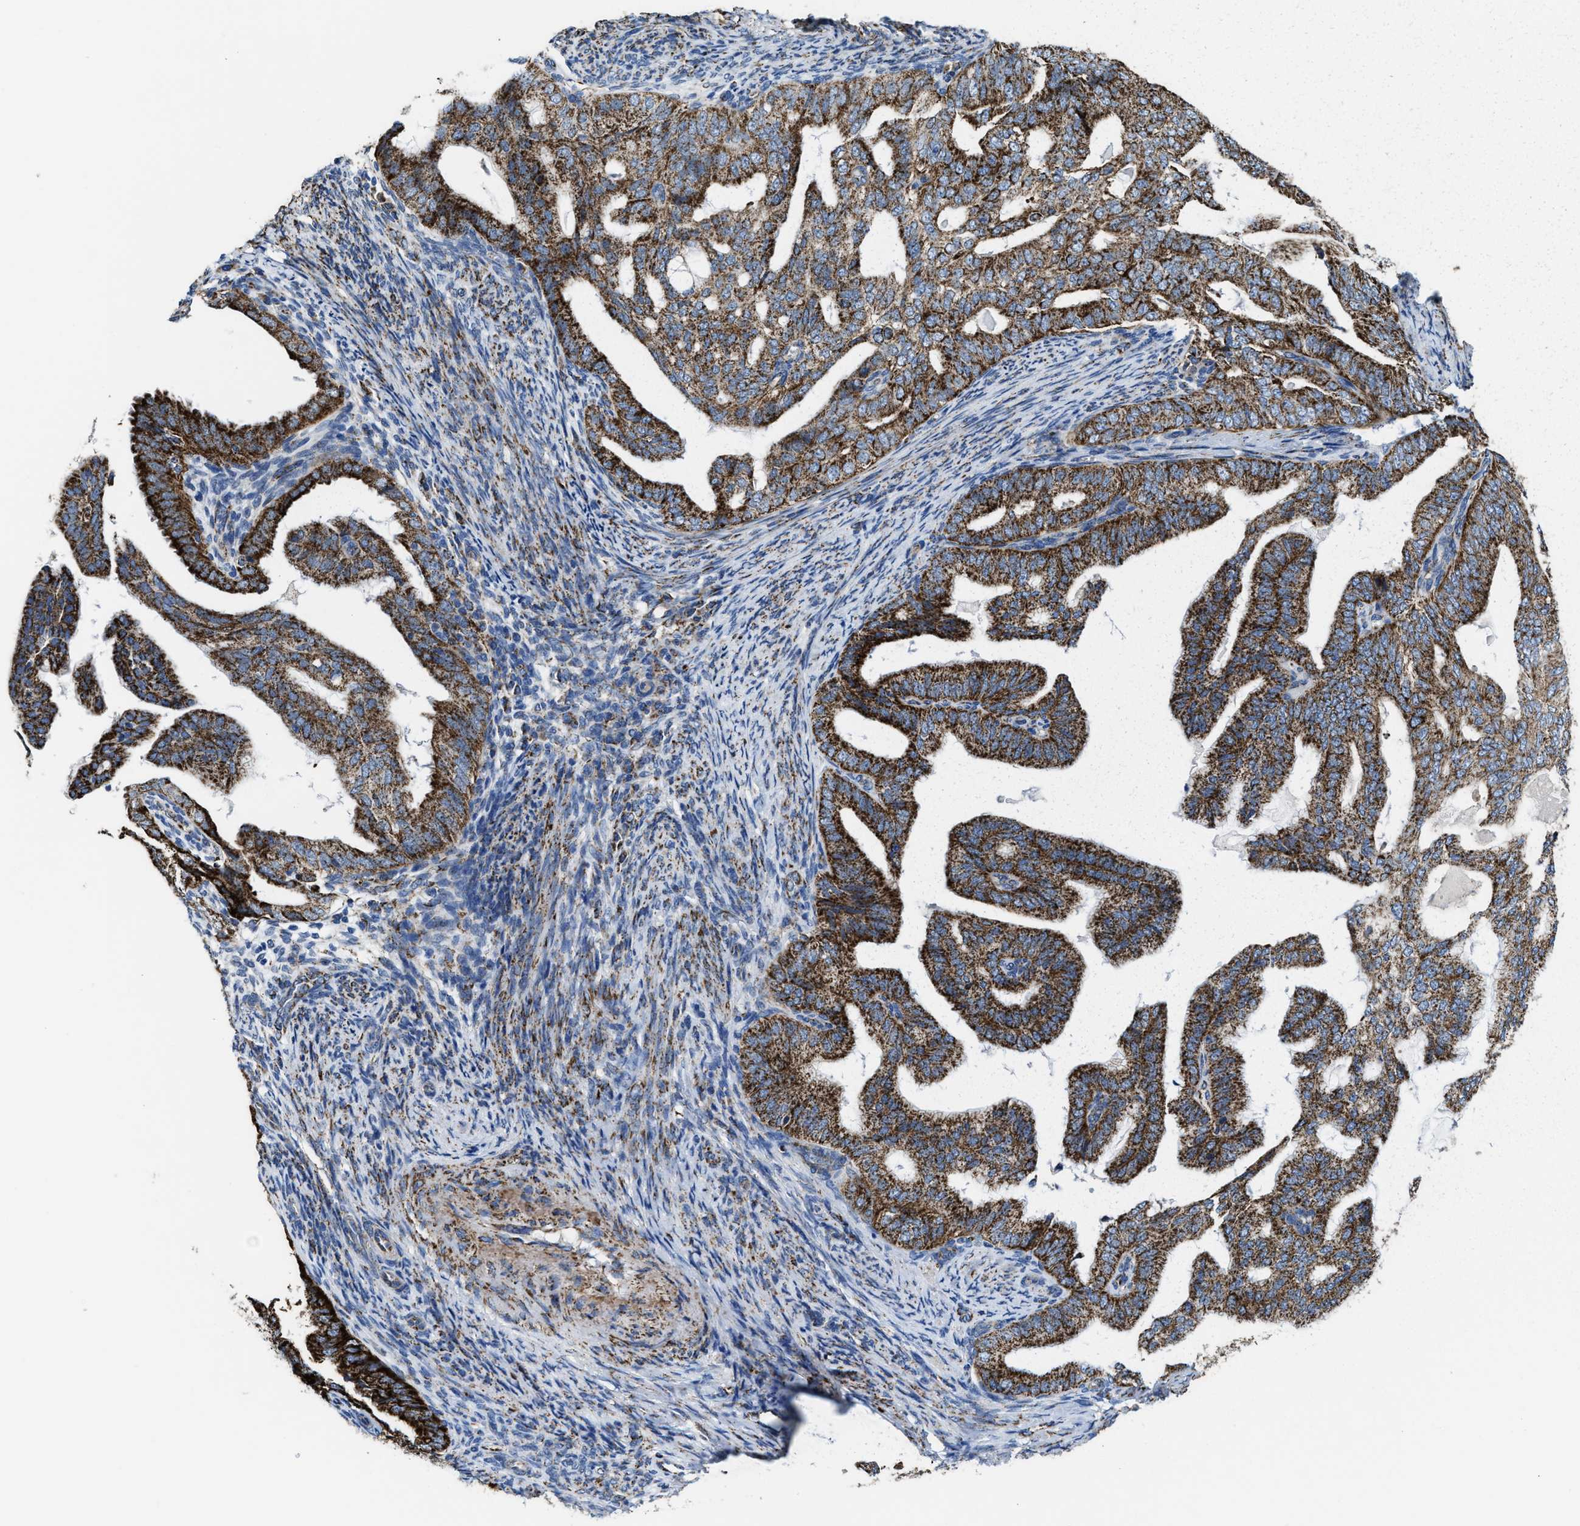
{"staining": {"intensity": "strong", "quantity": ">75%", "location": "cytoplasmic/membranous"}, "tissue": "endometrial cancer", "cell_type": "Tumor cells", "image_type": "cancer", "snomed": [{"axis": "morphology", "description": "Adenocarcinoma, NOS"}, {"axis": "topography", "description": "Endometrium"}], "caption": "Adenocarcinoma (endometrial) tissue exhibits strong cytoplasmic/membranous expression in about >75% of tumor cells, visualized by immunohistochemistry.", "gene": "ALDH1B1", "patient": {"sex": "female", "age": 58}}